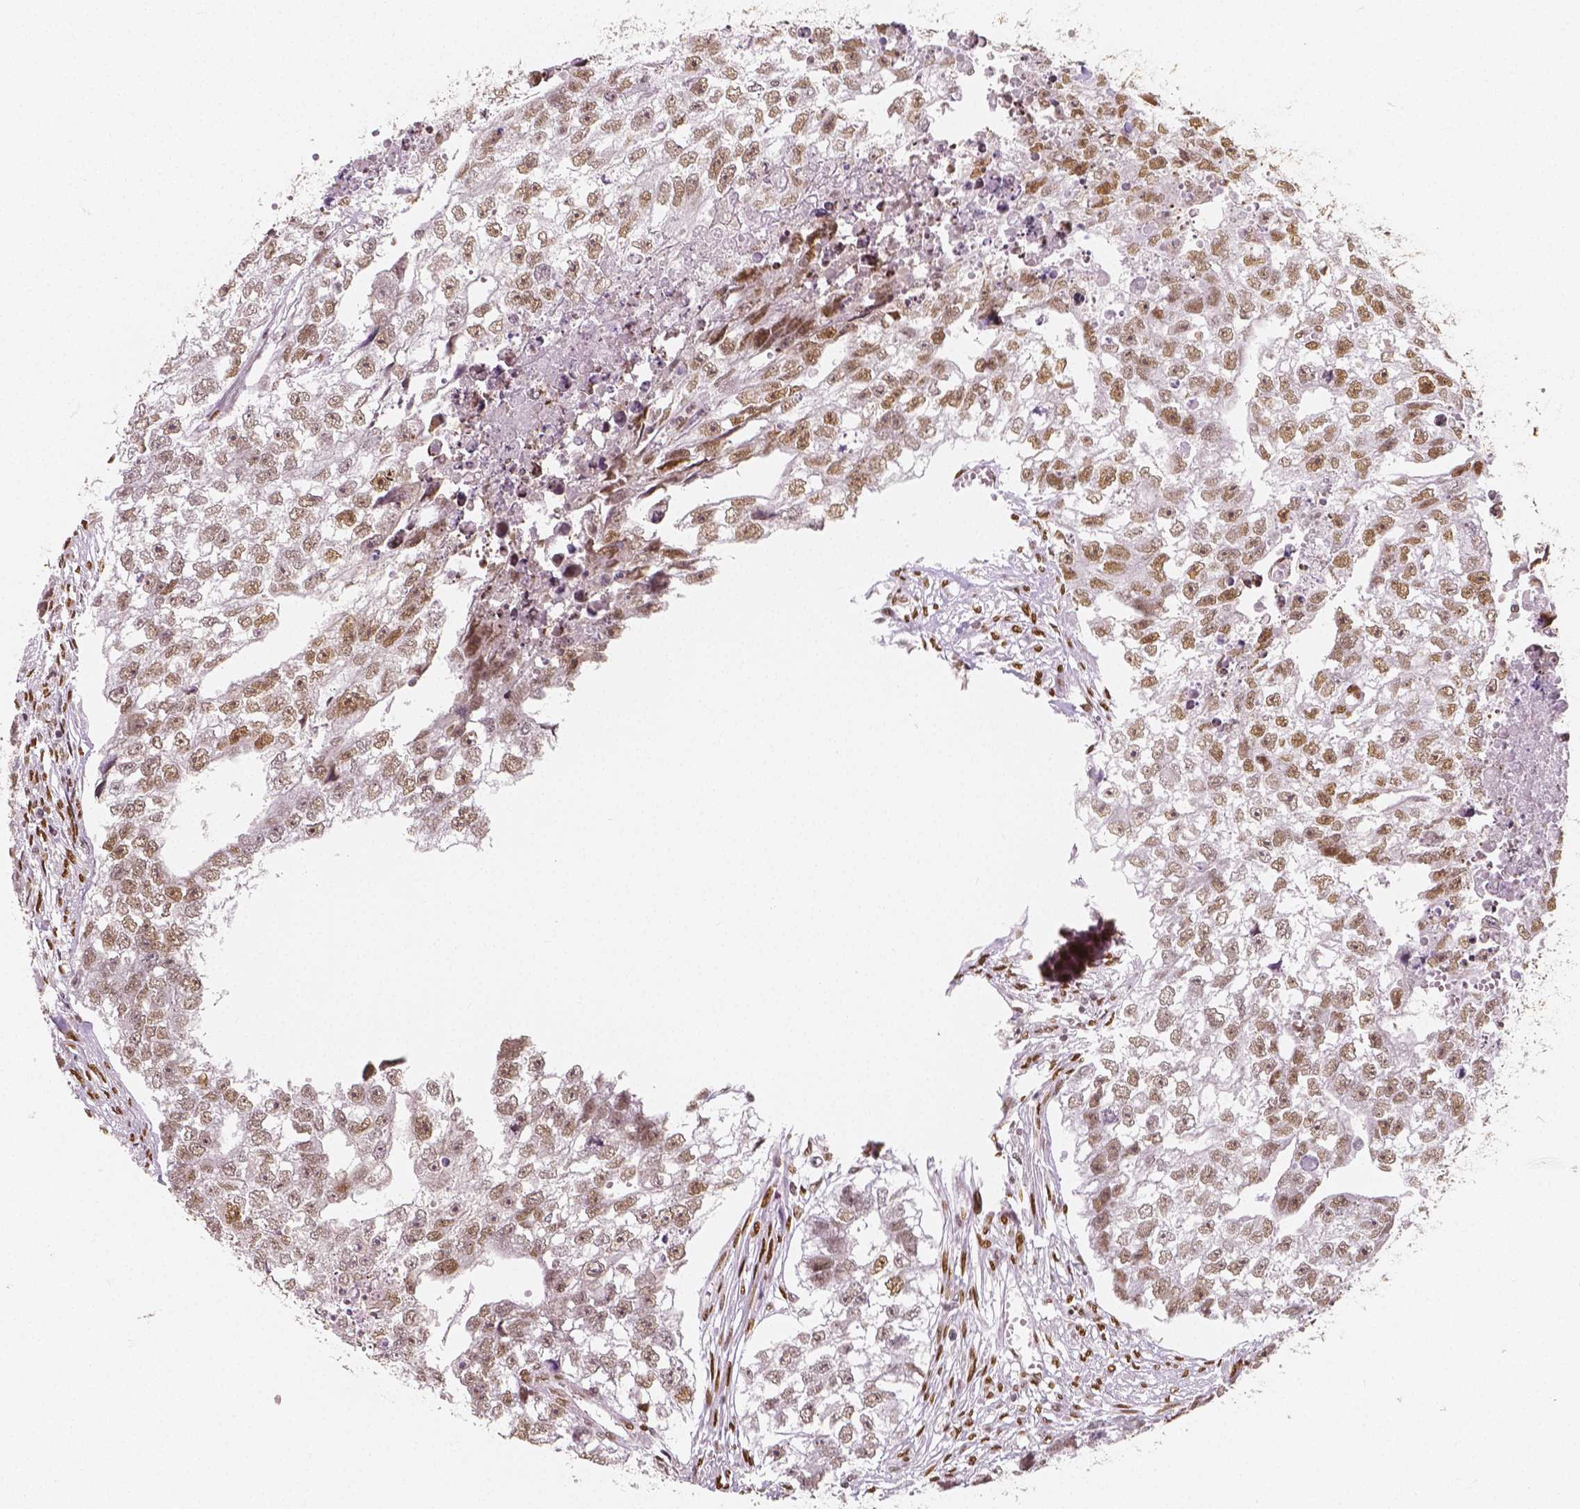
{"staining": {"intensity": "moderate", "quantity": ">75%", "location": "nuclear"}, "tissue": "testis cancer", "cell_type": "Tumor cells", "image_type": "cancer", "snomed": [{"axis": "morphology", "description": "Carcinoma, Embryonal, NOS"}, {"axis": "morphology", "description": "Teratoma, malignant, NOS"}, {"axis": "topography", "description": "Testis"}], "caption": "This is an image of immunohistochemistry staining of testis cancer (embryonal carcinoma), which shows moderate expression in the nuclear of tumor cells.", "gene": "NUCKS1", "patient": {"sex": "male", "age": 44}}